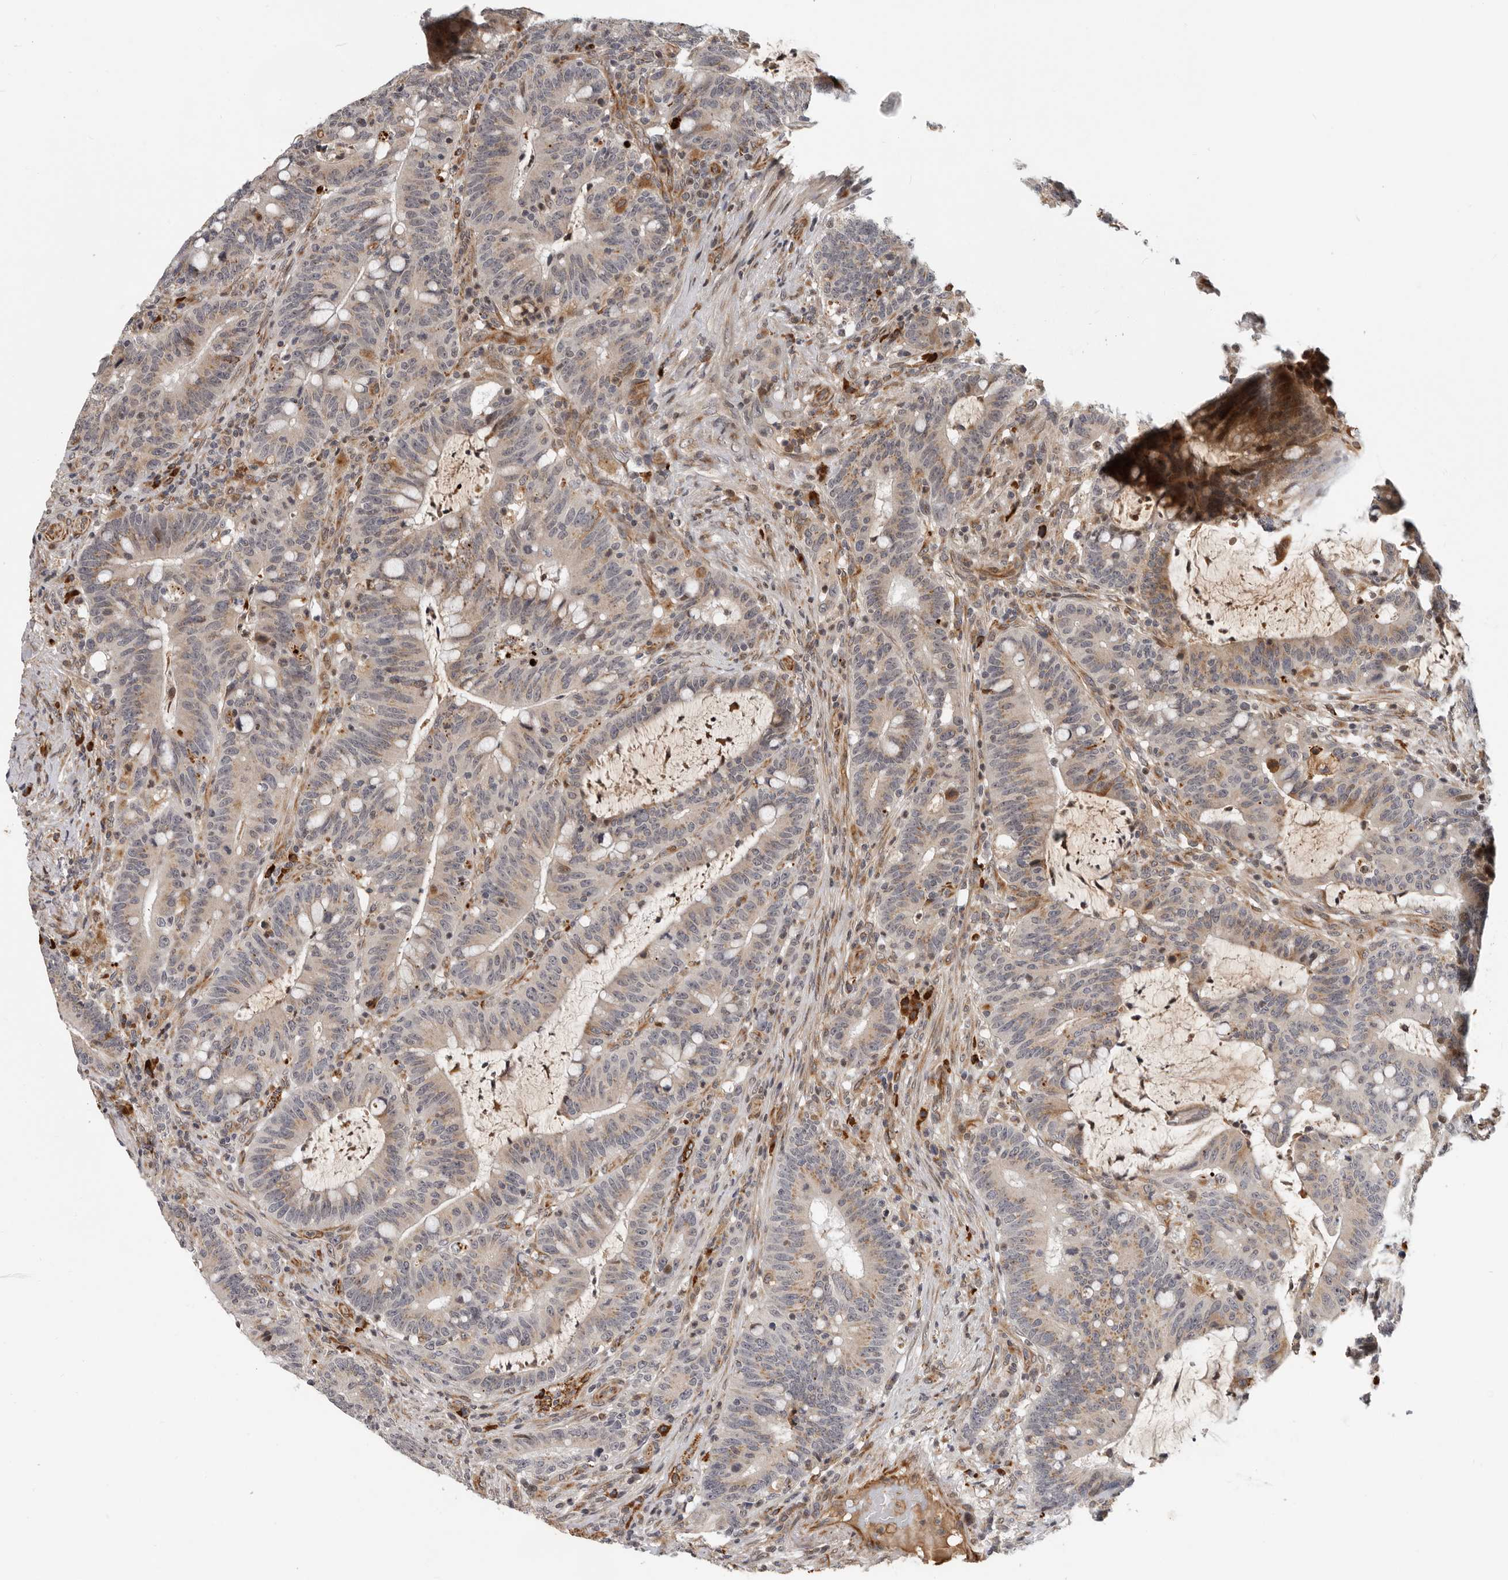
{"staining": {"intensity": "moderate", "quantity": "25%-75%", "location": "cytoplasmic/membranous"}, "tissue": "colorectal cancer", "cell_type": "Tumor cells", "image_type": "cancer", "snomed": [{"axis": "morphology", "description": "Adenocarcinoma, NOS"}, {"axis": "topography", "description": "Colon"}], "caption": "Human colorectal cancer (adenocarcinoma) stained with a brown dye demonstrates moderate cytoplasmic/membranous positive staining in approximately 25%-75% of tumor cells.", "gene": "RNF157", "patient": {"sex": "female", "age": 66}}